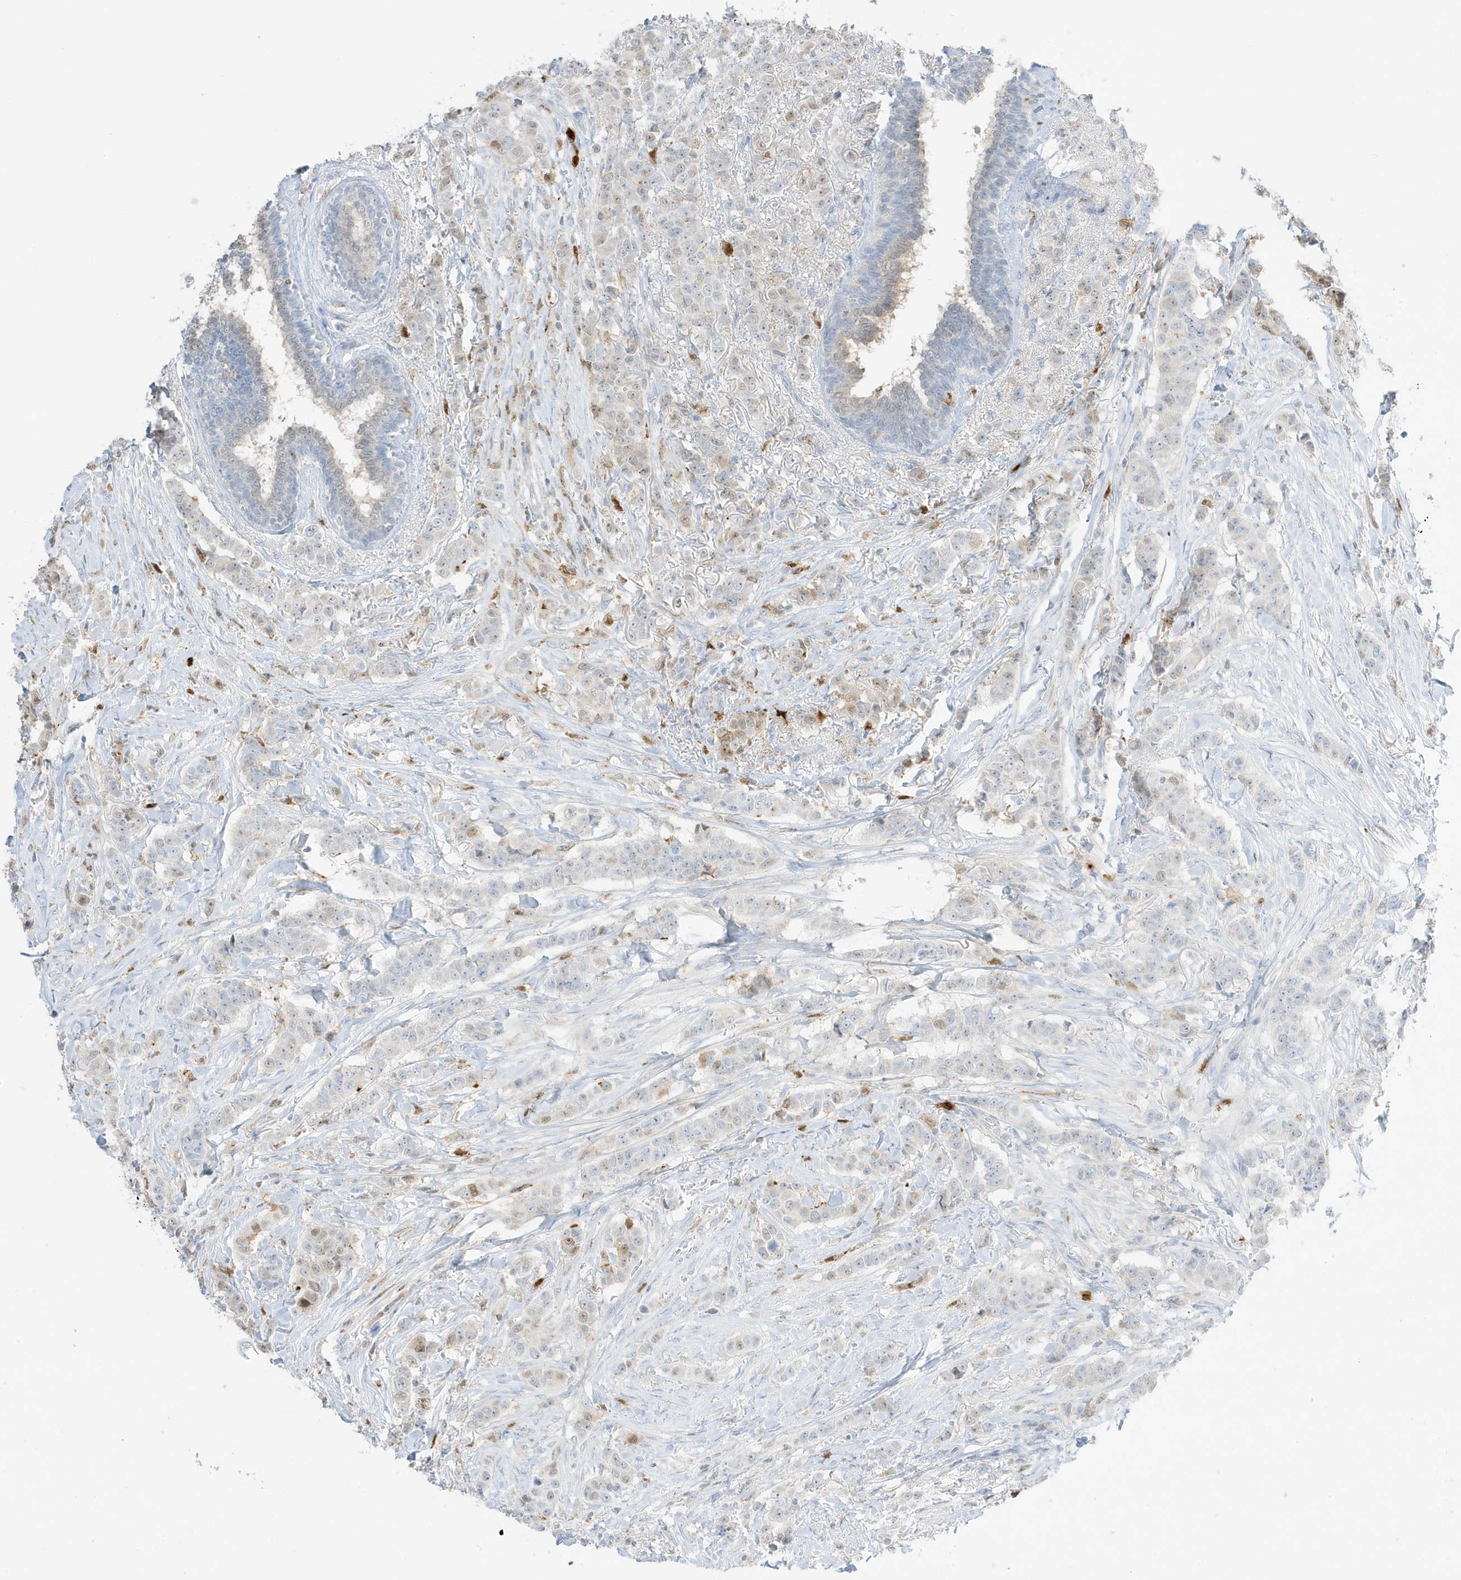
{"staining": {"intensity": "negative", "quantity": "none", "location": "none"}, "tissue": "breast cancer", "cell_type": "Tumor cells", "image_type": "cancer", "snomed": [{"axis": "morphology", "description": "Duct carcinoma"}, {"axis": "topography", "description": "Breast"}], "caption": "The histopathology image shows no staining of tumor cells in breast cancer (invasive ductal carcinoma).", "gene": "GCA", "patient": {"sex": "female", "age": 40}}